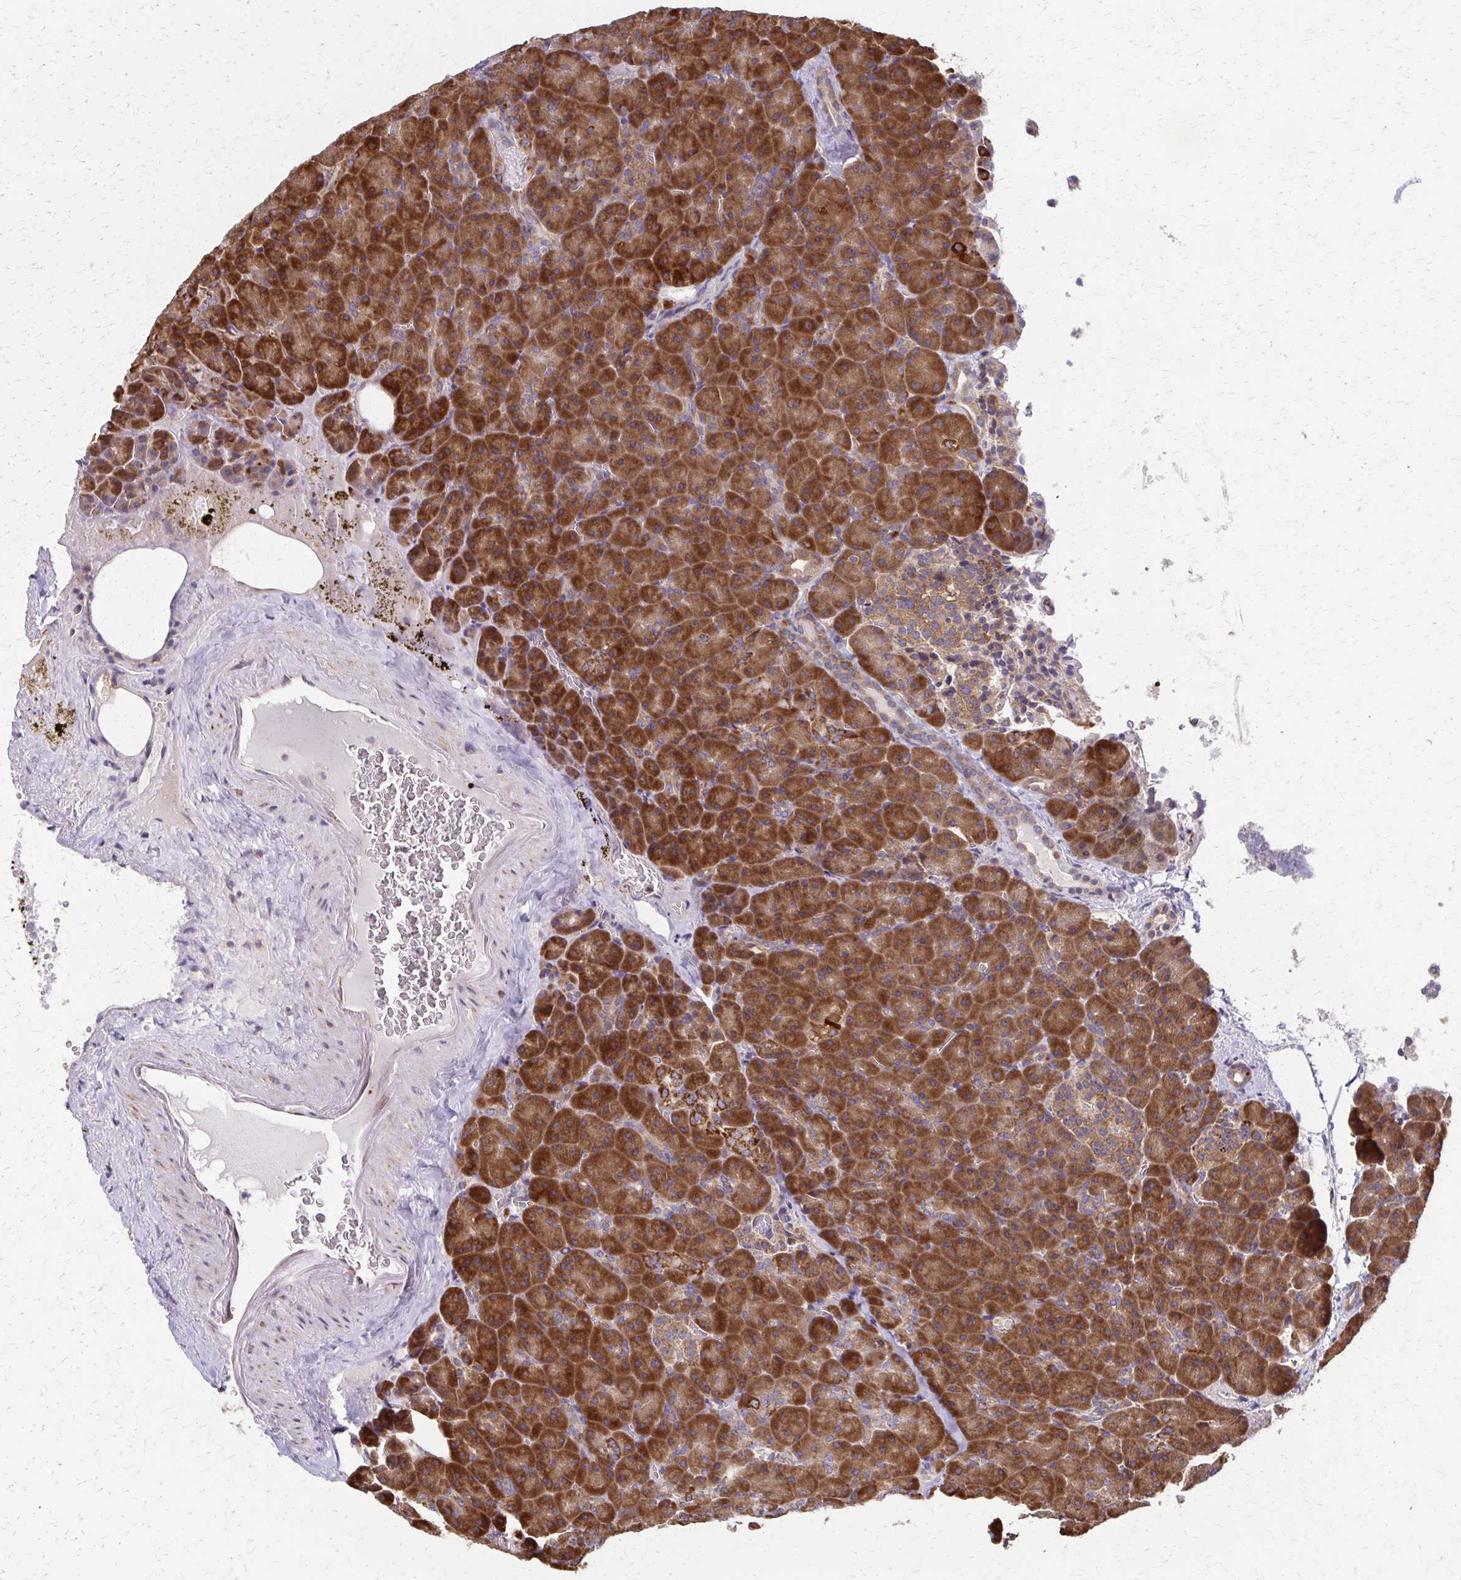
{"staining": {"intensity": "strong", "quantity": ">75%", "location": "cytoplasmic/membranous"}, "tissue": "pancreas", "cell_type": "Exocrine glandular cells", "image_type": "normal", "snomed": [{"axis": "morphology", "description": "Normal tissue, NOS"}, {"axis": "topography", "description": "Pancreas"}], "caption": "A high amount of strong cytoplasmic/membranous positivity is seen in about >75% of exocrine glandular cells in unremarkable pancreas.", "gene": "EEF2", "patient": {"sex": "female", "age": 74}}